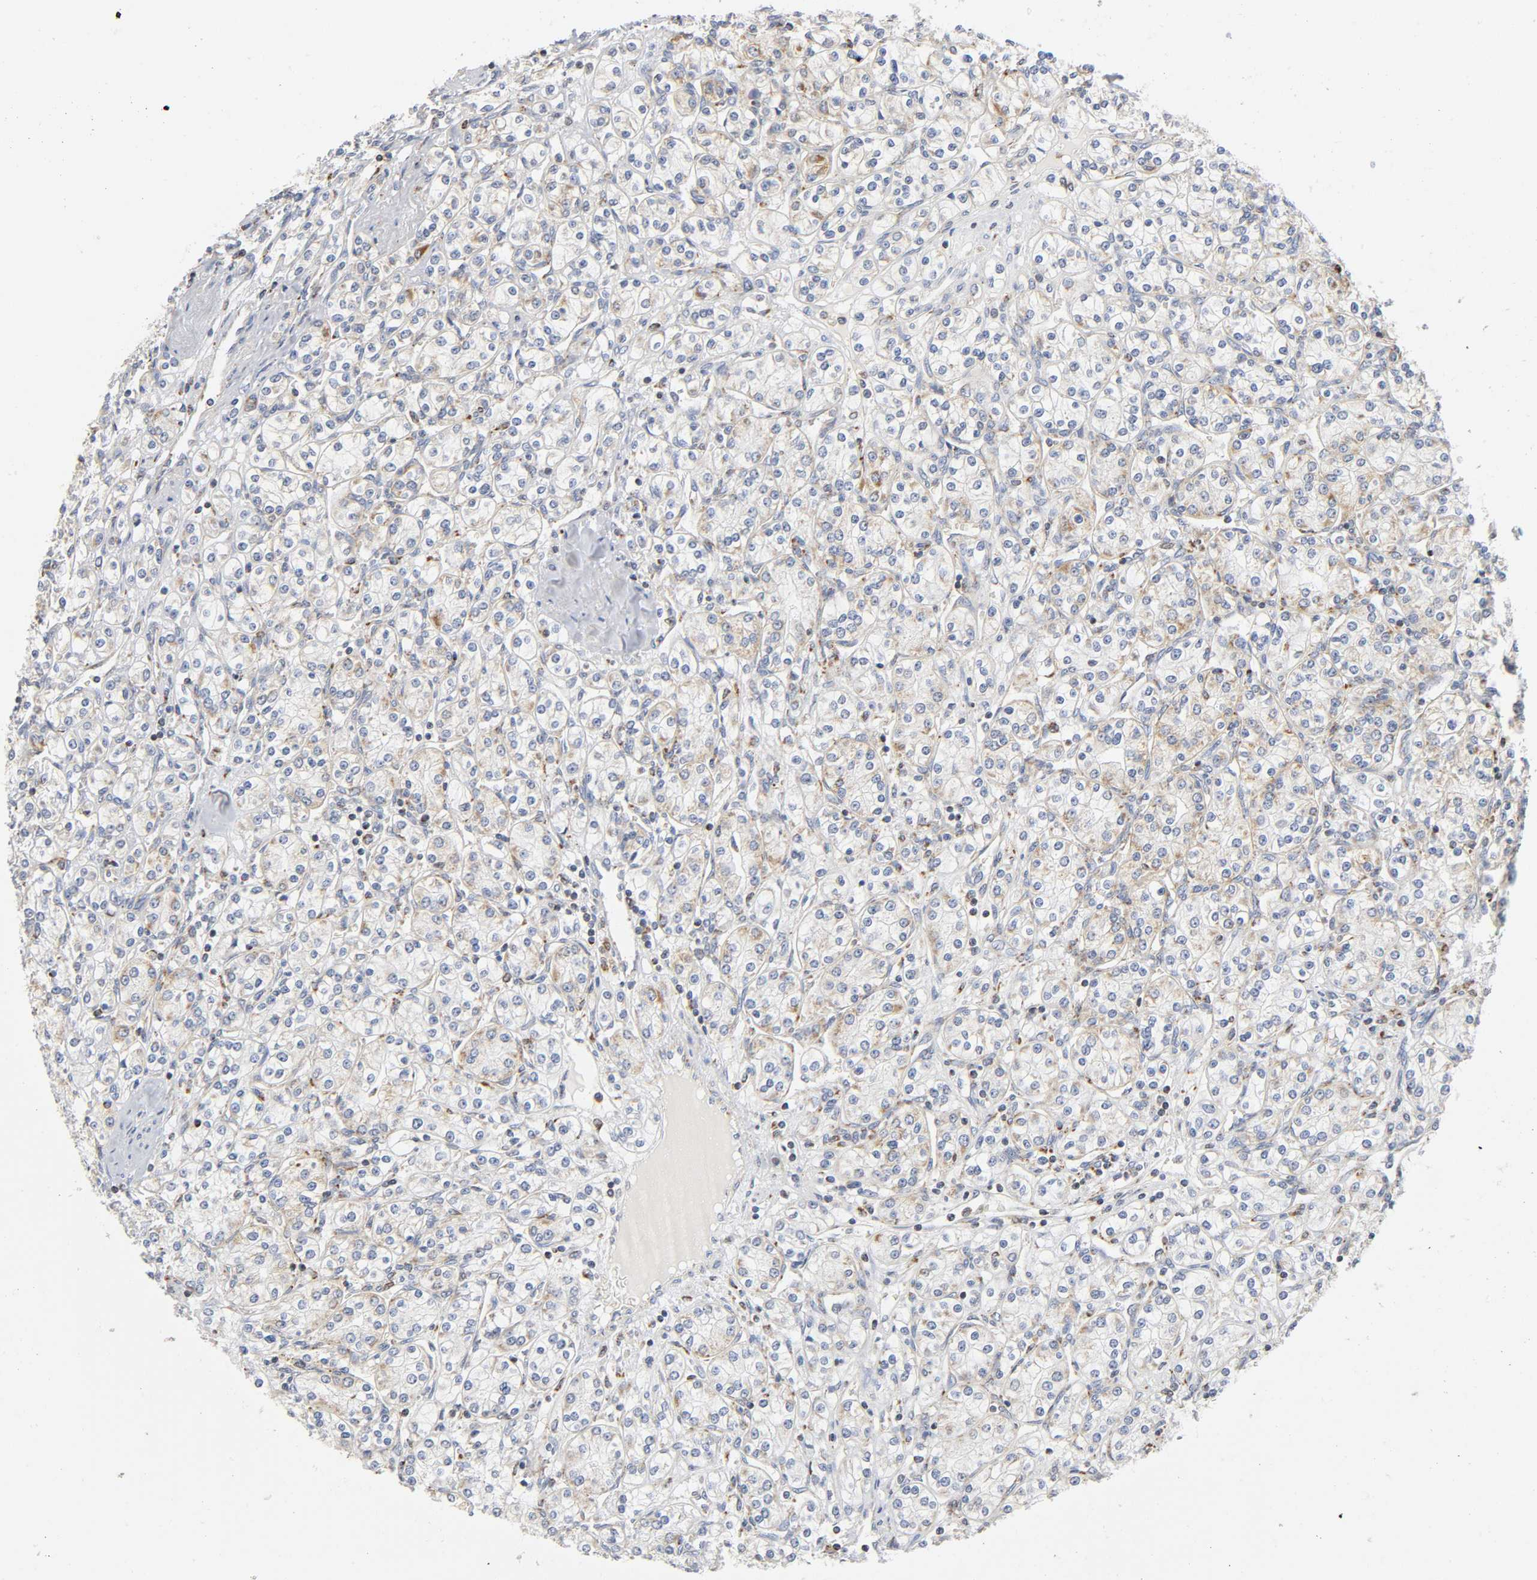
{"staining": {"intensity": "weak", "quantity": "25%-75%", "location": "cytoplasmic/membranous"}, "tissue": "renal cancer", "cell_type": "Tumor cells", "image_type": "cancer", "snomed": [{"axis": "morphology", "description": "Adenocarcinoma, NOS"}, {"axis": "topography", "description": "Kidney"}], "caption": "This is a histology image of IHC staining of renal cancer, which shows weak staining in the cytoplasmic/membranous of tumor cells.", "gene": "BAK1", "patient": {"sex": "male", "age": 77}}